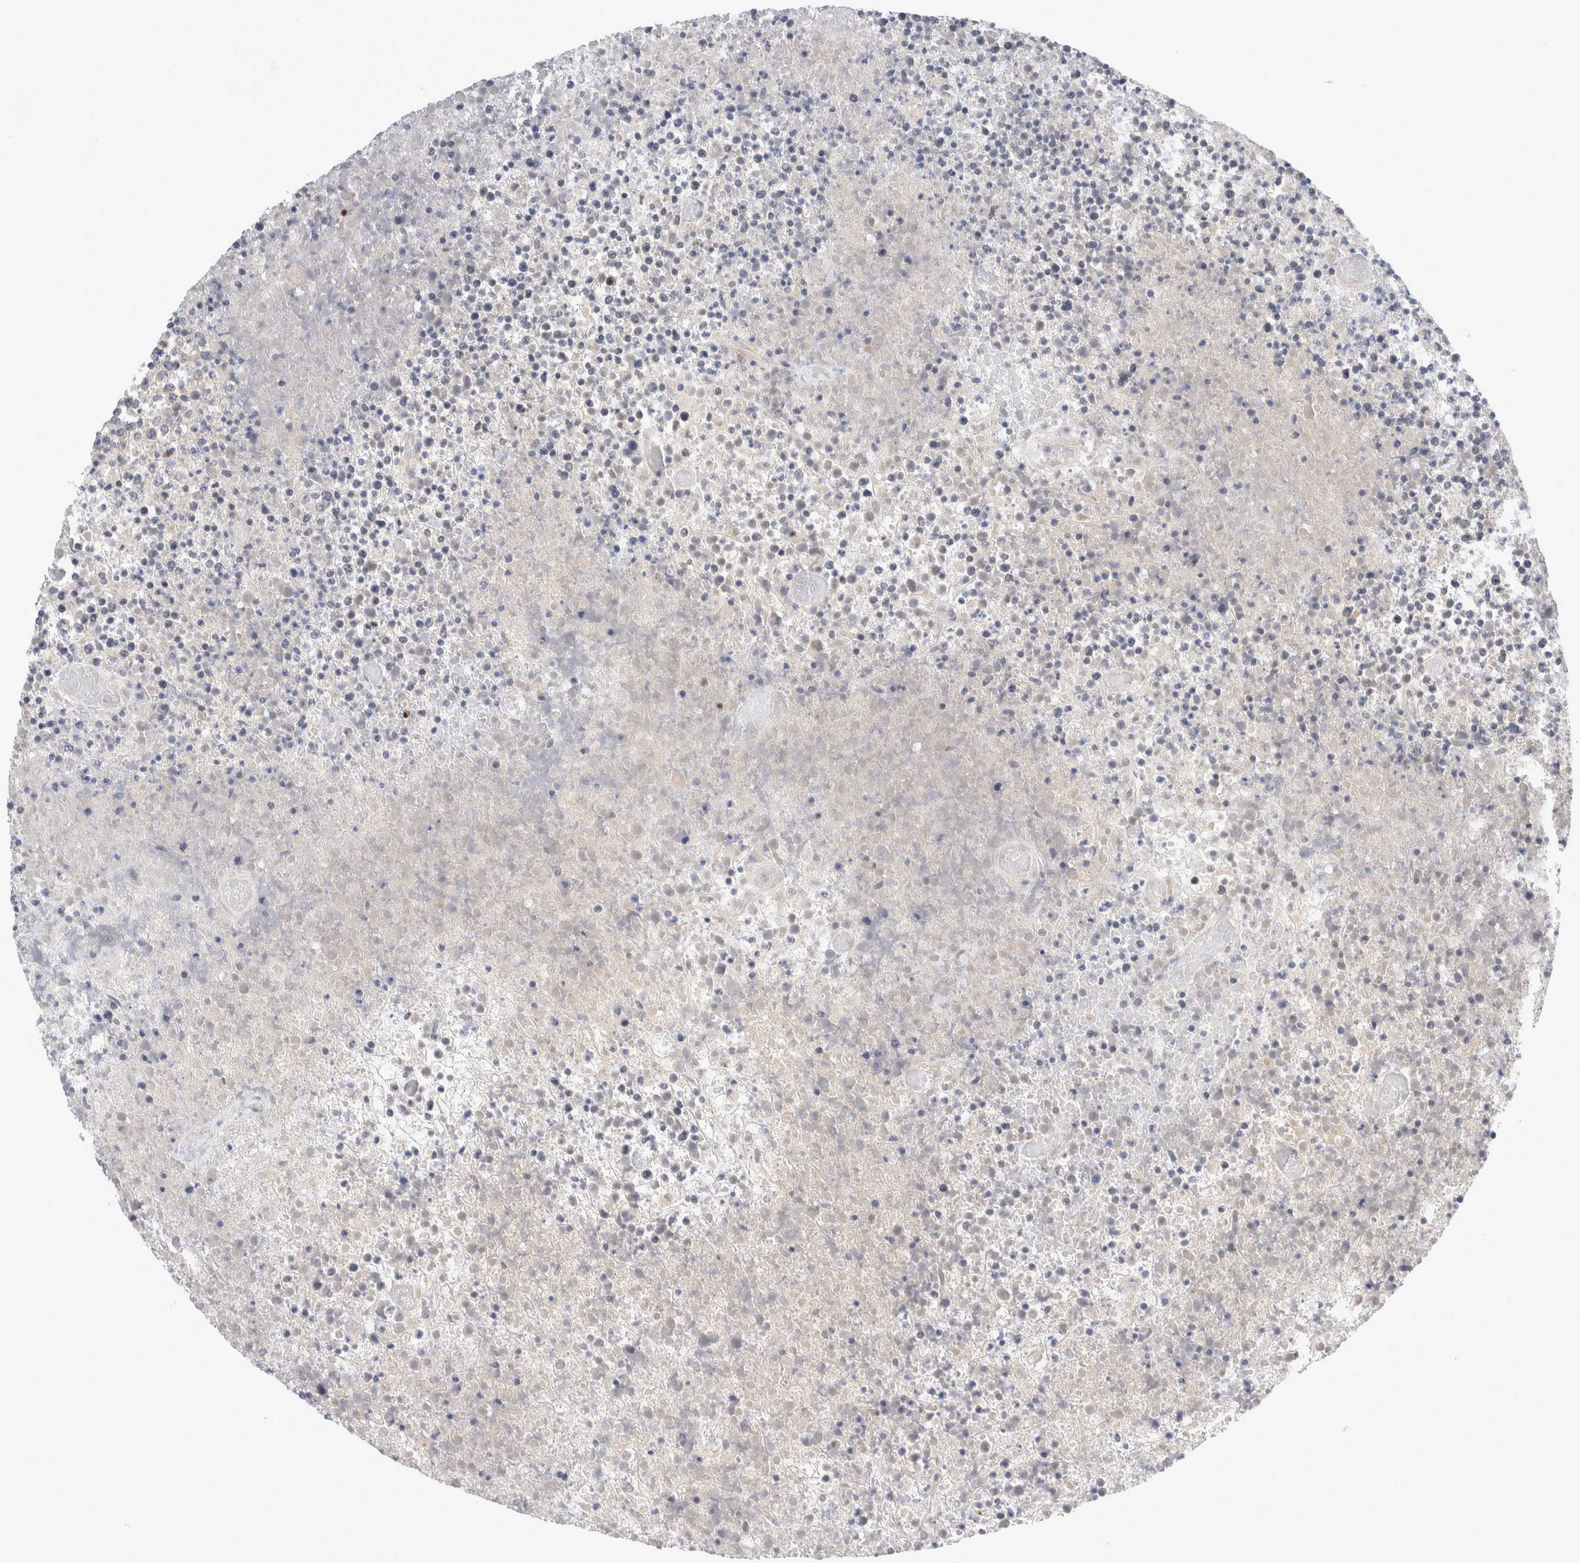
{"staining": {"intensity": "weak", "quantity": "25%-75%", "location": "cytoplasmic/membranous"}, "tissue": "lymphoma", "cell_type": "Tumor cells", "image_type": "cancer", "snomed": [{"axis": "morphology", "description": "Malignant lymphoma, non-Hodgkin's type, High grade"}, {"axis": "topography", "description": "Lymph node"}], "caption": "IHC (DAB) staining of lymphoma displays weak cytoplasmic/membranous protein expression in about 25%-75% of tumor cells.", "gene": "CDCA7L", "patient": {"sex": "male", "age": 13}}